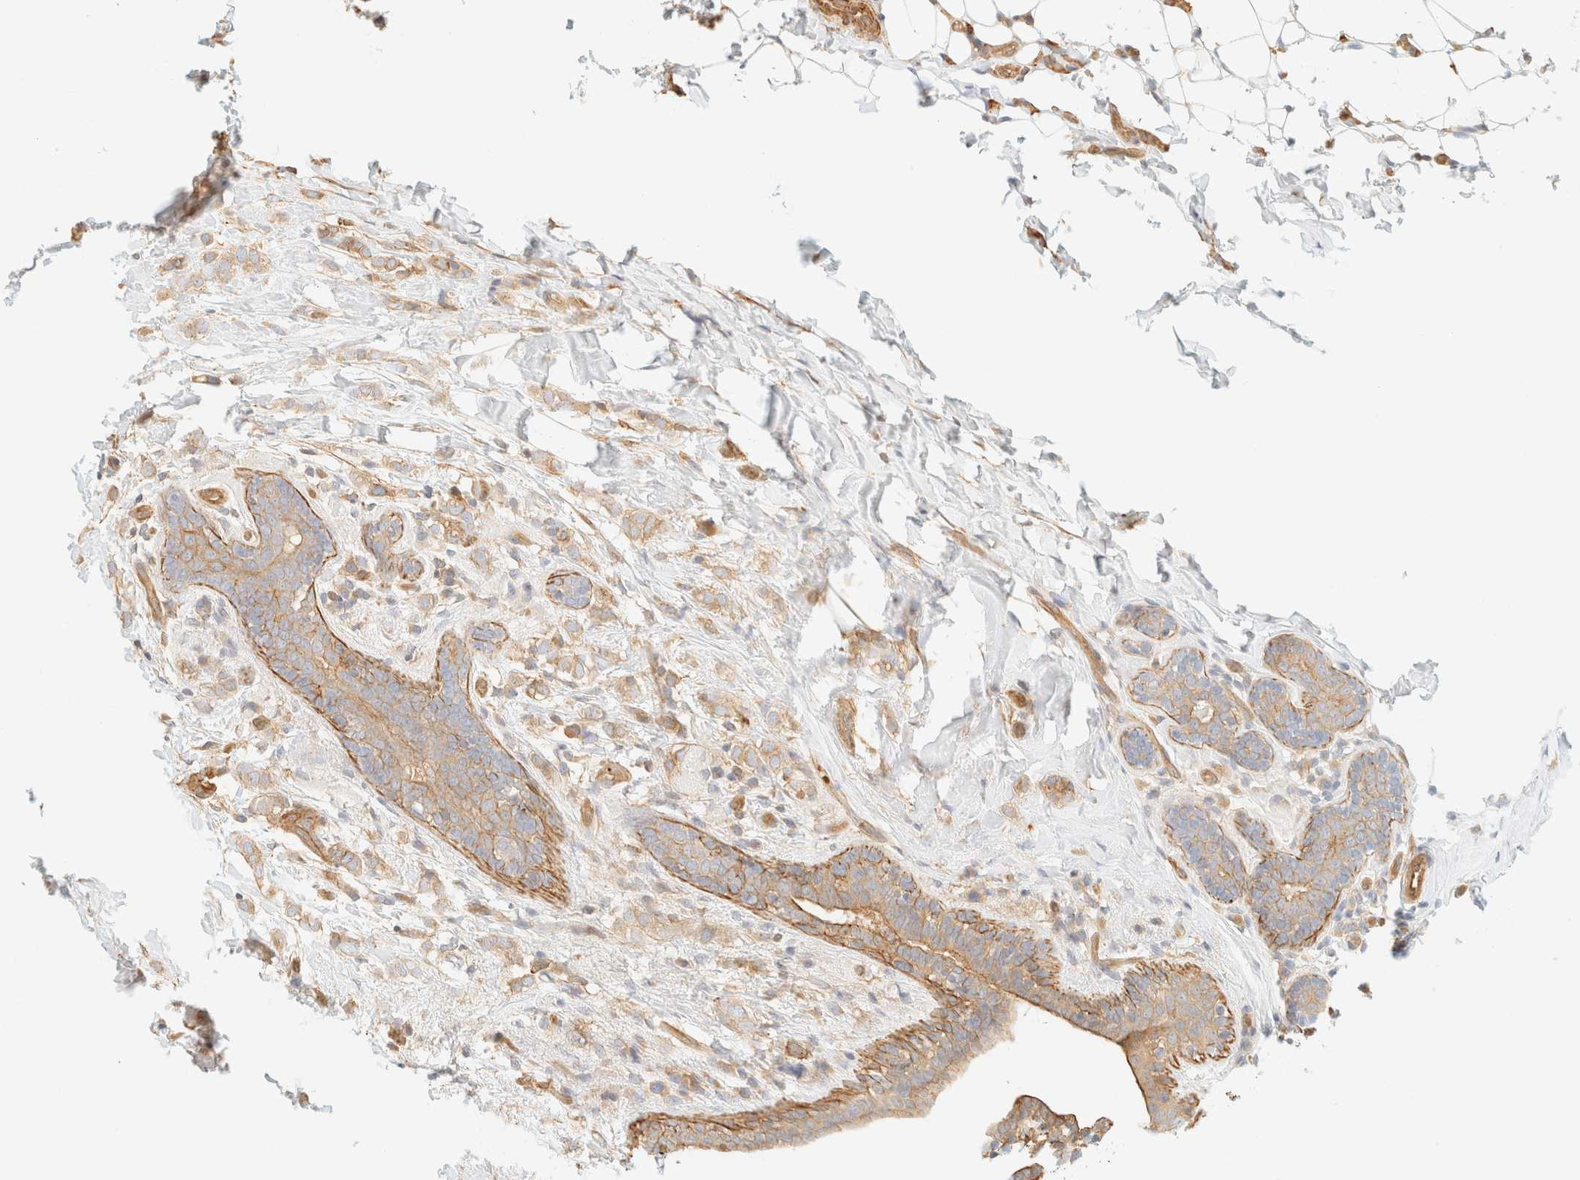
{"staining": {"intensity": "weak", "quantity": ">75%", "location": "cytoplasmic/membranous"}, "tissue": "breast cancer", "cell_type": "Tumor cells", "image_type": "cancer", "snomed": [{"axis": "morphology", "description": "Normal tissue, NOS"}, {"axis": "morphology", "description": "Lobular carcinoma"}, {"axis": "topography", "description": "Breast"}], "caption": "Protein expression analysis of breast cancer displays weak cytoplasmic/membranous expression in about >75% of tumor cells.", "gene": "OTOP2", "patient": {"sex": "female", "age": 47}}